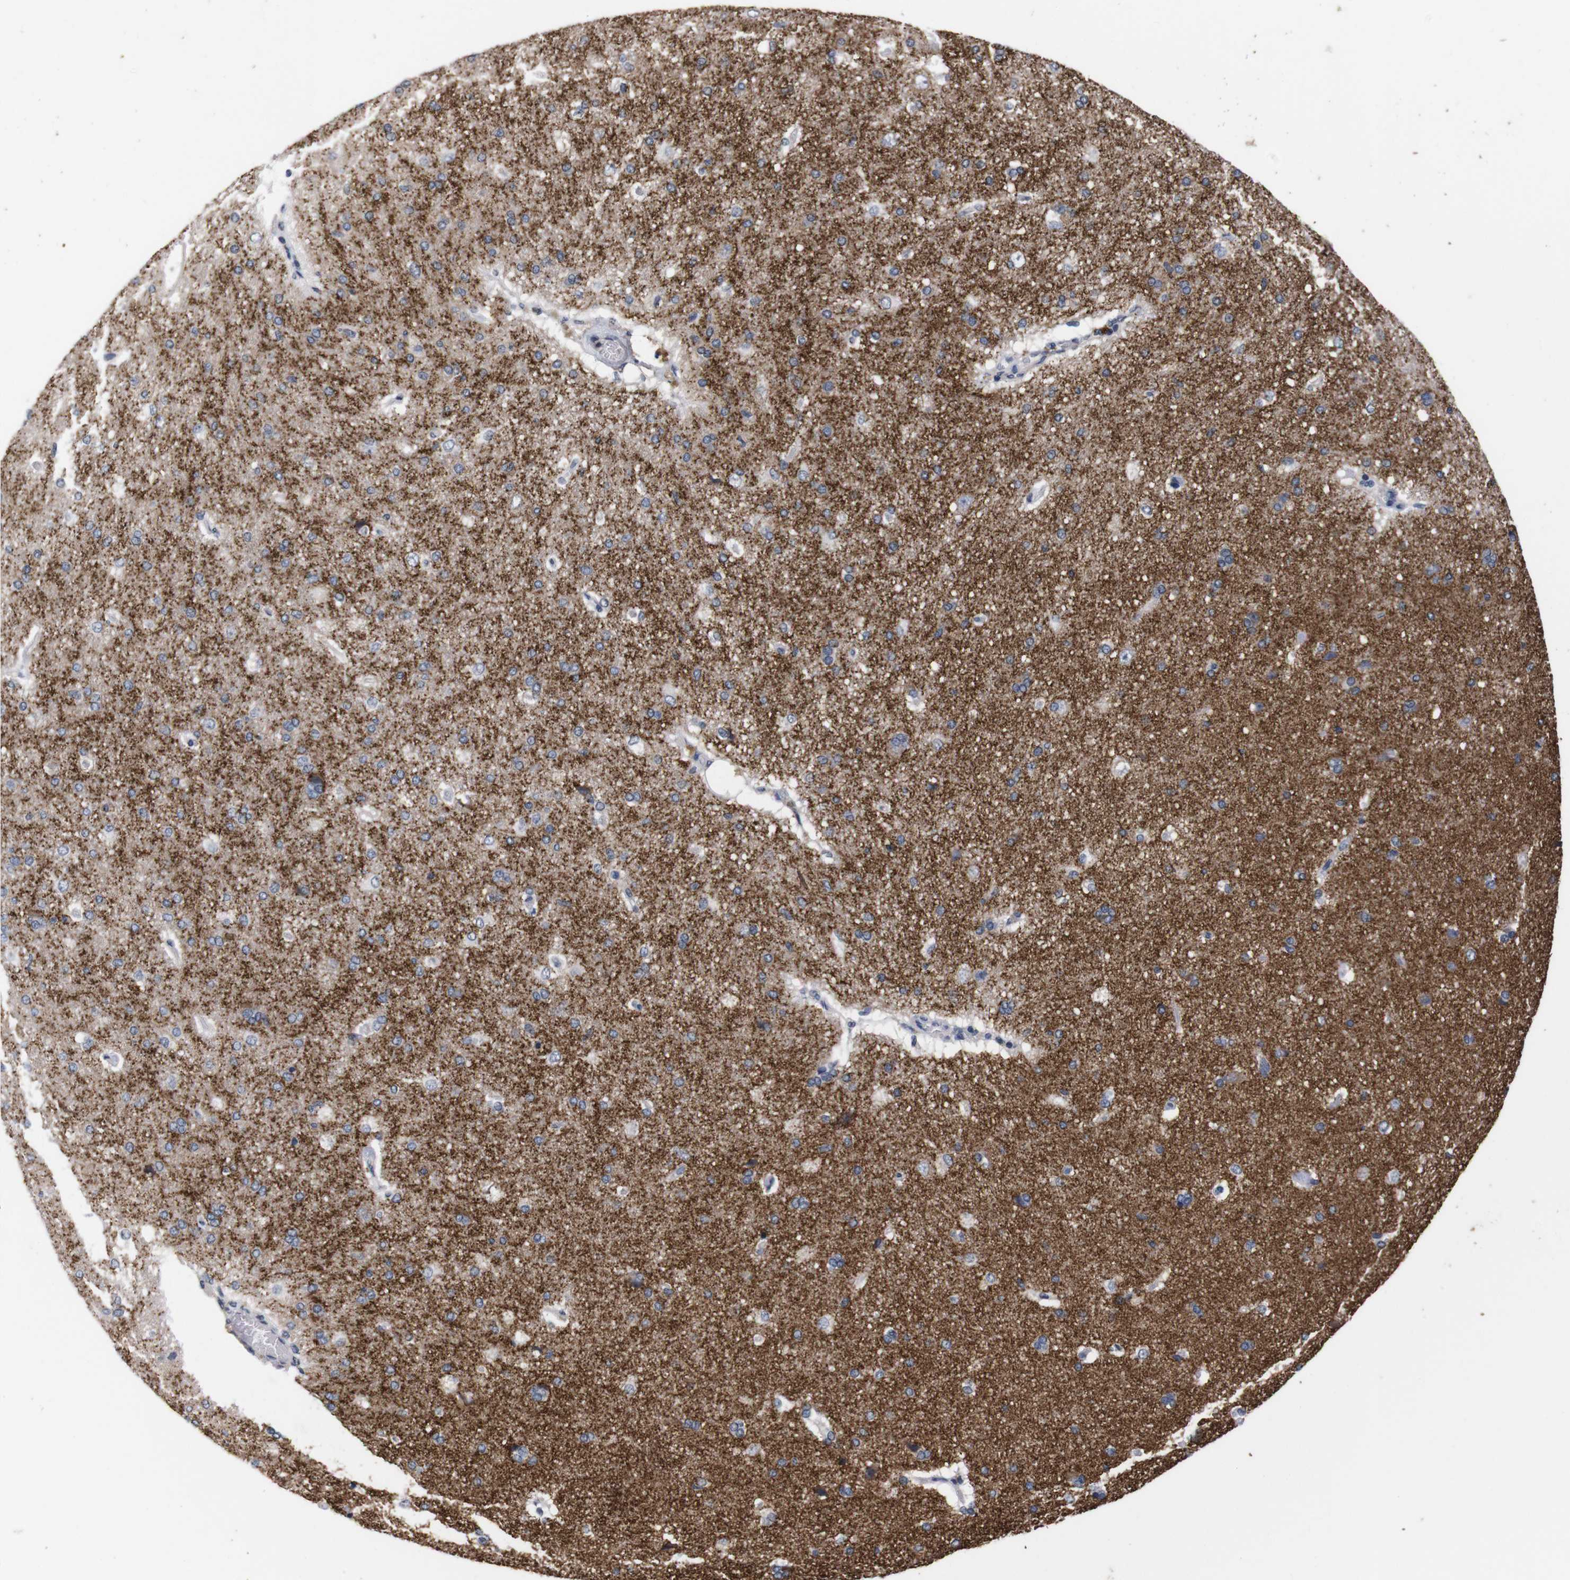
{"staining": {"intensity": "negative", "quantity": "none", "location": "none"}, "tissue": "cerebral cortex", "cell_type": "Endothelial cells", "image_type": "normal", "snomed": [{"axis": "morphology", "description": "Normal tissue, NOS"}, {"axis": "topography", "description": "Cerebral cortex"}], "caption": "IHC image of unremarkable human cerebral cortex stained for a protein (brown), which reveals no staining in endothelial cells.", "gene": "TNFRSF21", "patient": {"sex": "male", "age": 62}}